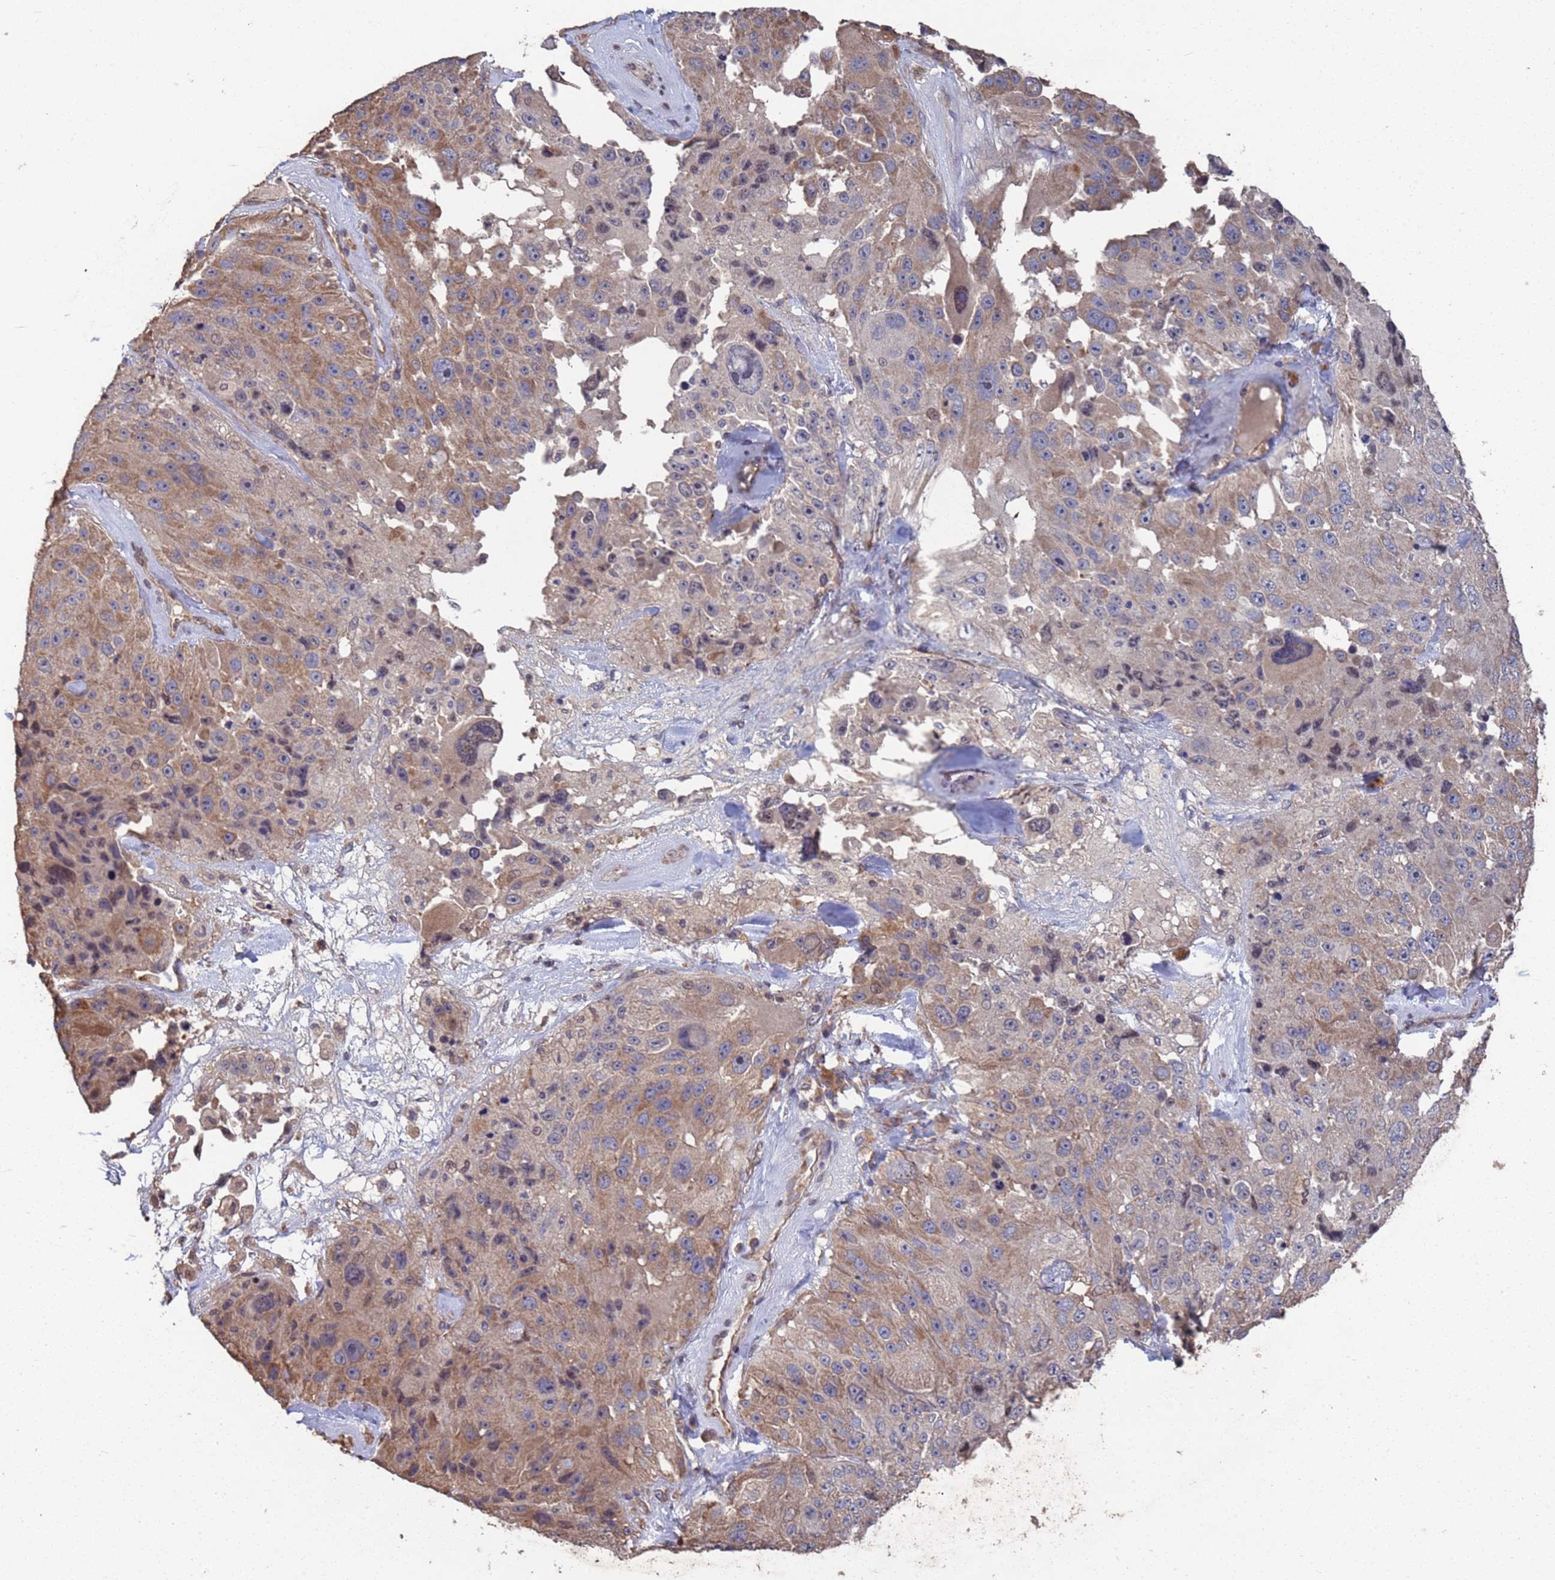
{"staining": {"intensity": "moderate", "quantity": ">75%", "location": "cytoplasmic/membranous"}, "tissue": "melanoma", "cell_type": "Tumor cells", "image_type": "cancer", "snomed": [{"axis": "morphology", "description": "Malignant melanoma, Metastatic site"}, {"axis": "topography", "description": "Lymph node"}], "caption": "Immunohistochemistry micrograph of neoplastic tissue: malignant melanoma (metastatic site) stained using immunohistochemistry shows medium levels of moderate protein expression localized specifically in the cytoplasmic/membranous of tumor cells, appearing as a cytoplasmic/membranous brown color.", "gene": "CFAP119", "patient": {"sex": "male", "age": 62}}